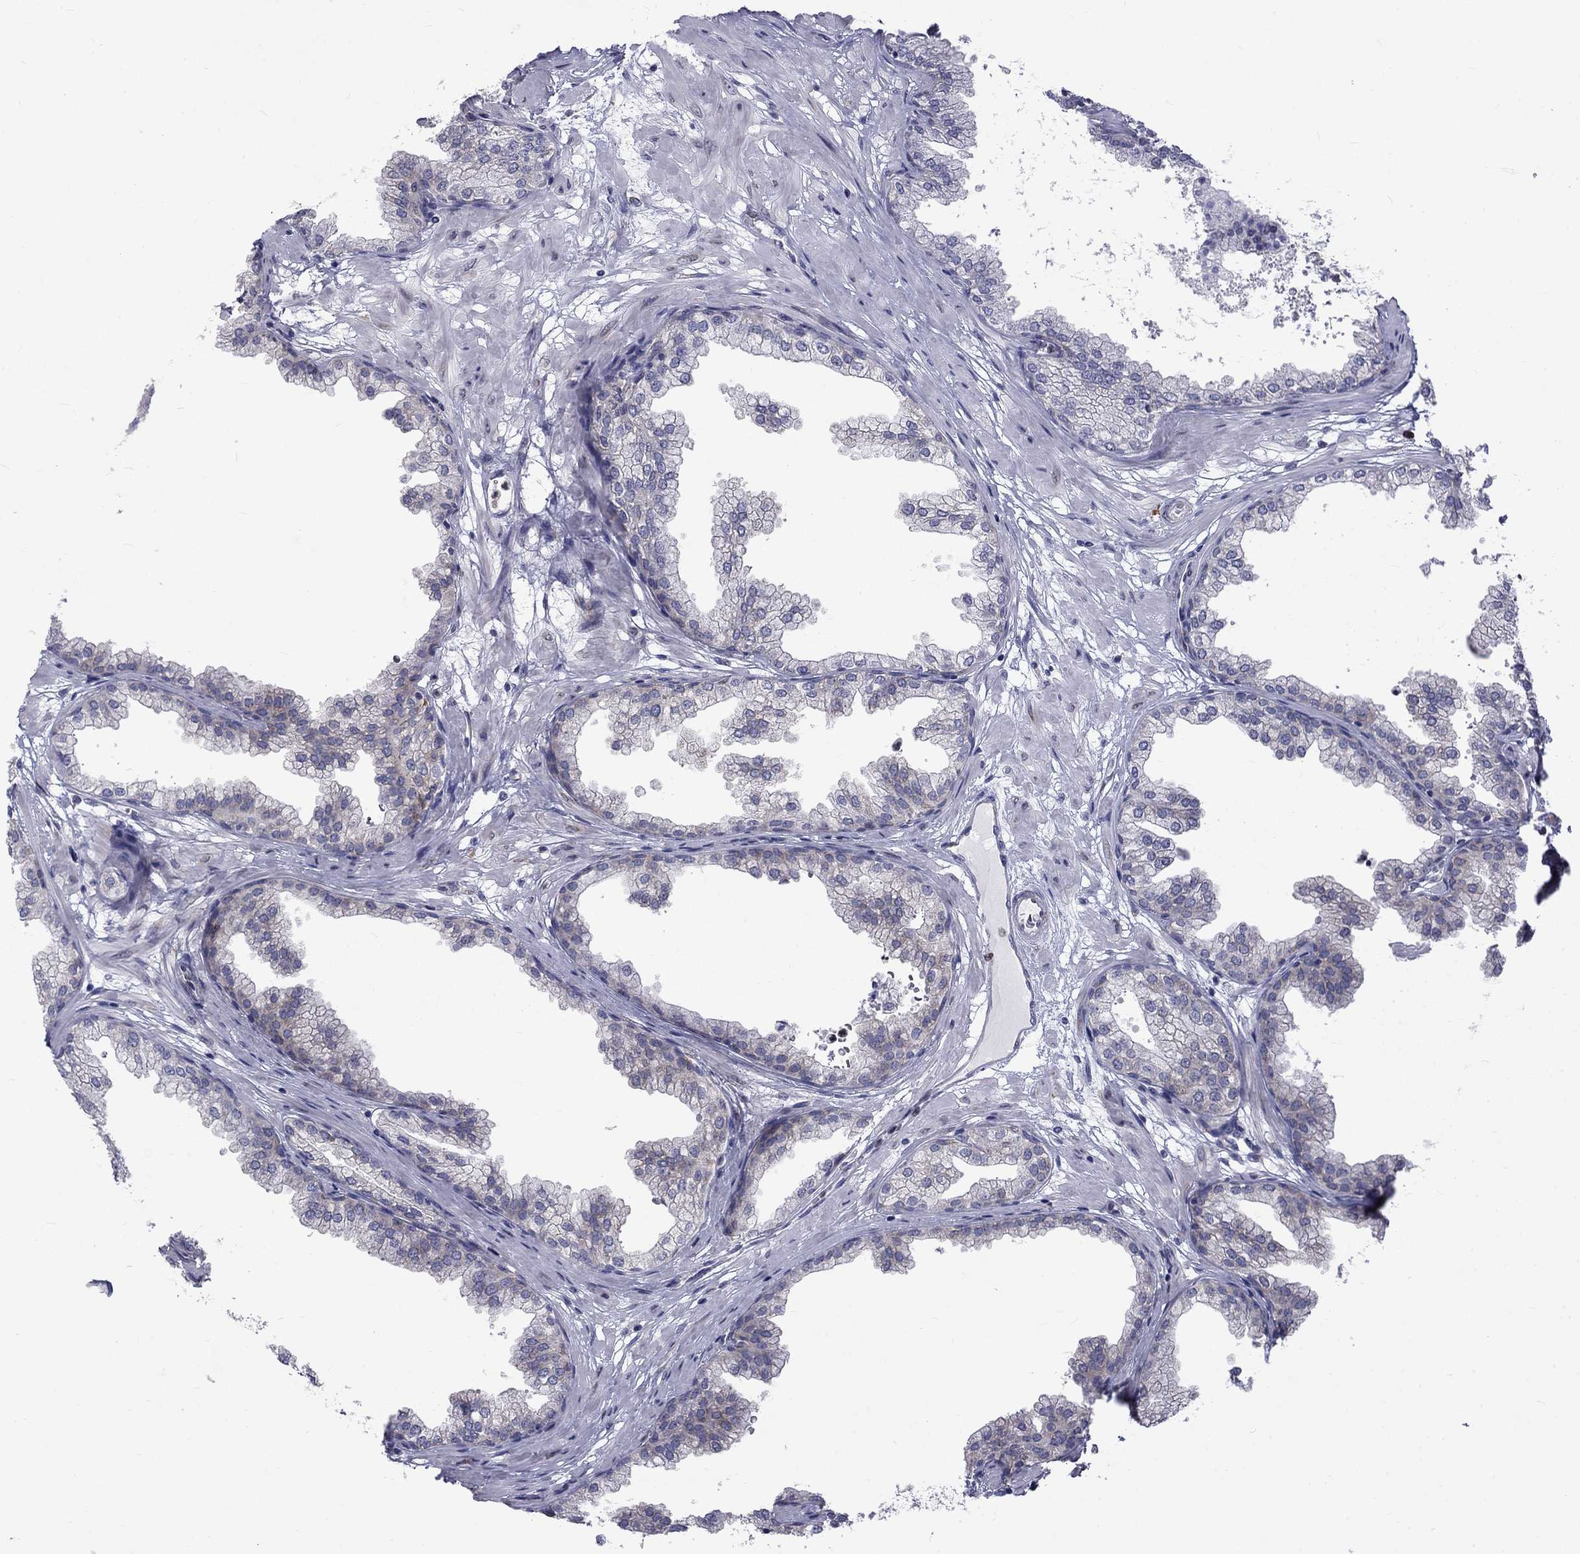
{"staining": {"intensity": "moderate", "quantity": "<25%", "location": "cytoplasmic/membranous"}, "tissue": "prostate", "cell_type": "Glandular cells", "image_type": "normal", "snomed": [{"axis": "morphology", "description": "Normal tissue, NOS"}, {"axis": "topography", "description": "Prostate"}], "caption": "Glandular cells reveal low levels of moderate cytoplasmic/membranous staining in about <25% of cells in unremarkable human prostate.", "gene": "PABPC4", "patient": {"sex": "male", "age": 37}}